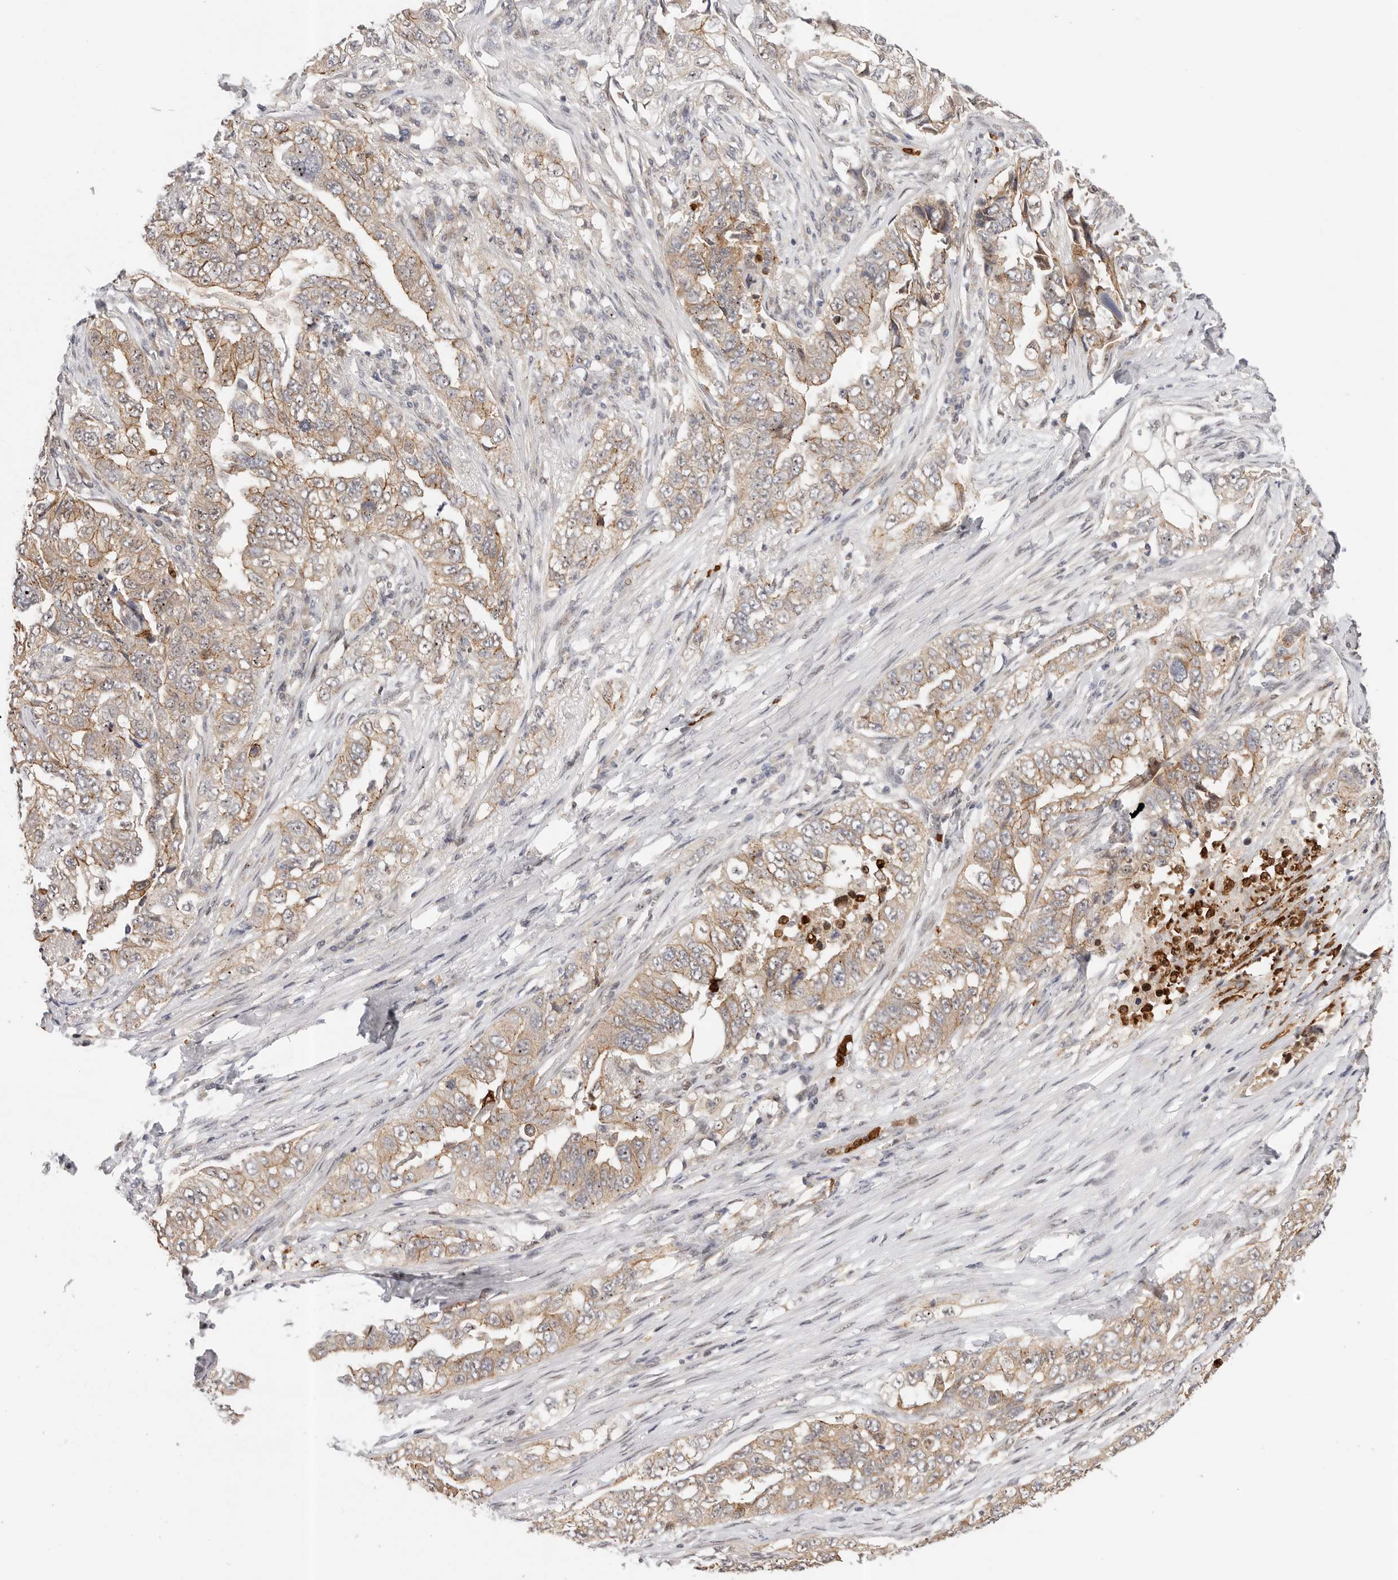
{"staining": {"intensity": "moderate", "quantity": ">75%", "location": "cytoplasmic/membranous"}, "tissue": "lung cancer", "cell_type": "Tumor cells", "image_type": "cancer", "snomed": [{"axis": "morphology", "description": "Adenocarcinoma, NOS"}, {"axis": "topography", "description": "Lung"}], "caption": "Immunohistochemistry (IHC) micrograph of neoplastic tissue: lung cancer (adenocarcinoma) stained using IHC exhibits medium levels of moderate protein expression localized specifically in the cytoplasmic/membranous of tumor cells, appearing as a cytoplasmic/membranous brown color.", "gene": "AFDN", "patient": {"sex": "female", "age": 51}}